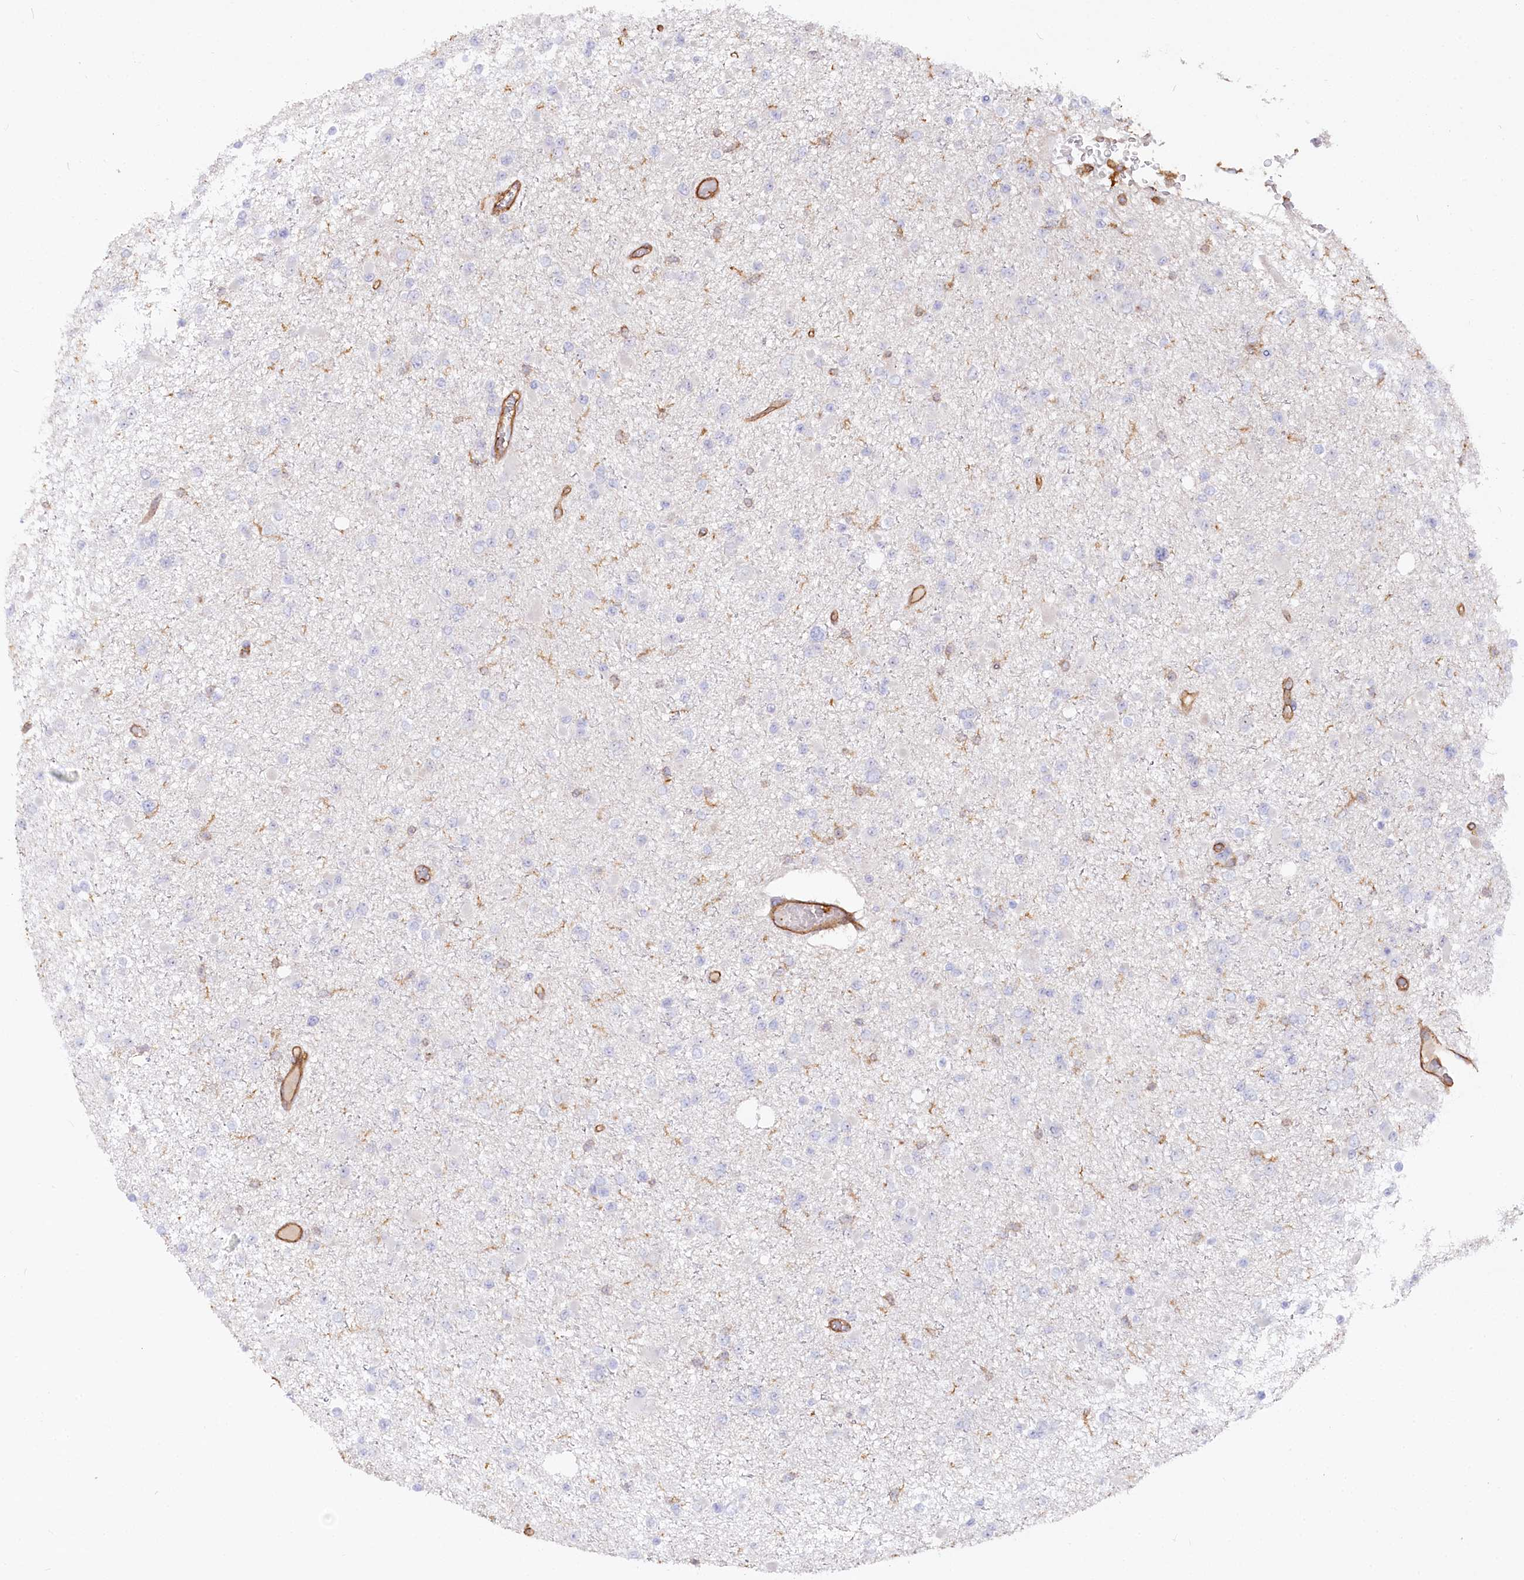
{"staining": {"intensity": "negative", "quantity": "none", "location": "none"}, "tissue": "glioma", "cell_type": "Tumor cells", "image_type": "cancer", "snomed": [{"axis": "morphology", "description": "Glioma, malignant, Low grade"}, {"axis": "topography", "description": "Brain"}], "caption": "Protein analysis of malignant glioma (low-grade) demonstrates no significant expression in tumor cells. The staining is performed using DAB brown chromogen with nuclei counter-stained in using hematoxylin.", "gene": "WDR36", "patient": {"sex": "female", "age": 22}}